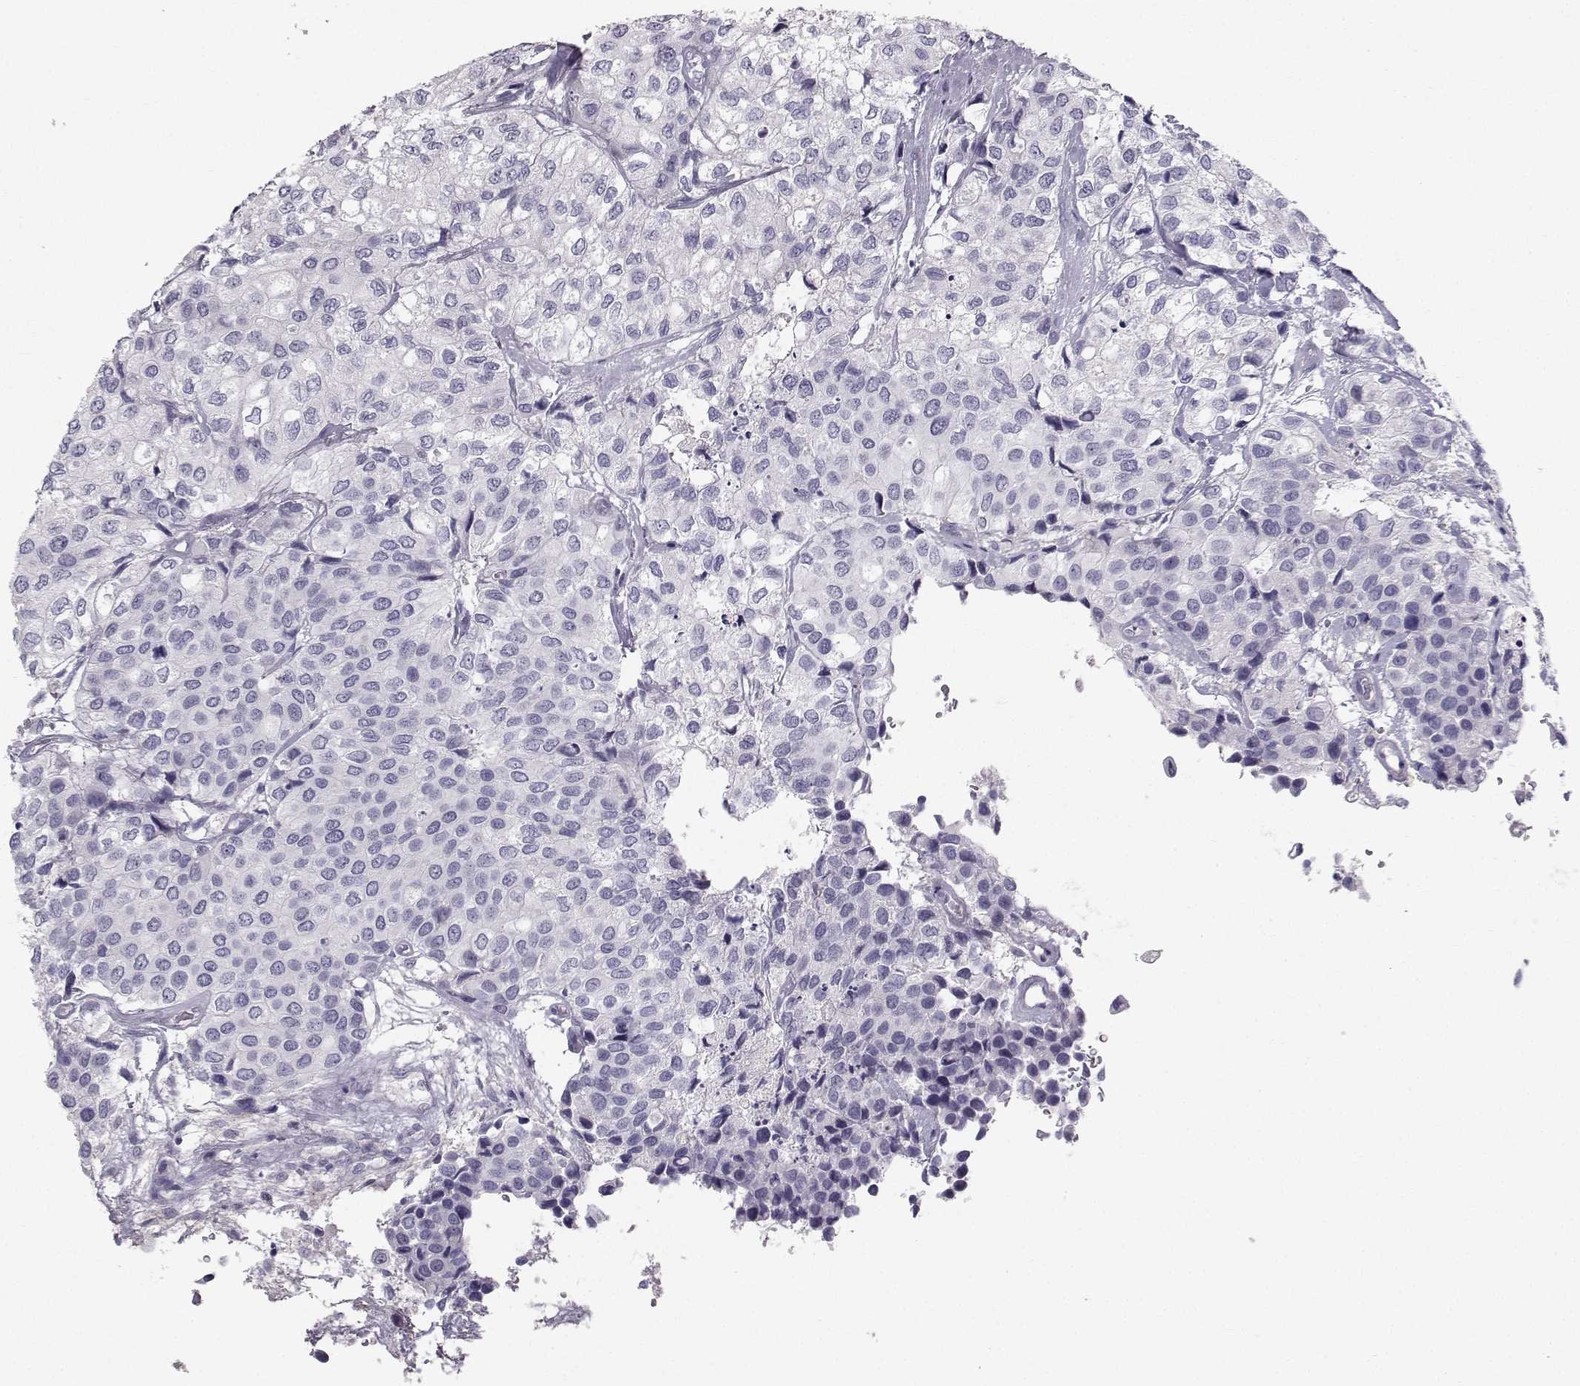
{"staining": {"intensity": "negative", "quantity": "none", "location": "none"}, "tissue": "urothelial cancer", "cell_type": "Tumor cells", "image_type": "cancer", "snomed": [{"axis": "morphology", "description": "Urothelial carcinoma, High grade"}, {"axis": "topography", "description": "Urinary bladder"}], "caption": "High power microscopy histopathology image of an IHC micrograph of urothelial cancer, revealing no significant expression in tumor cells.", "gene": "SPDYE4", "patient": {"sex": "male", "age": 73}}